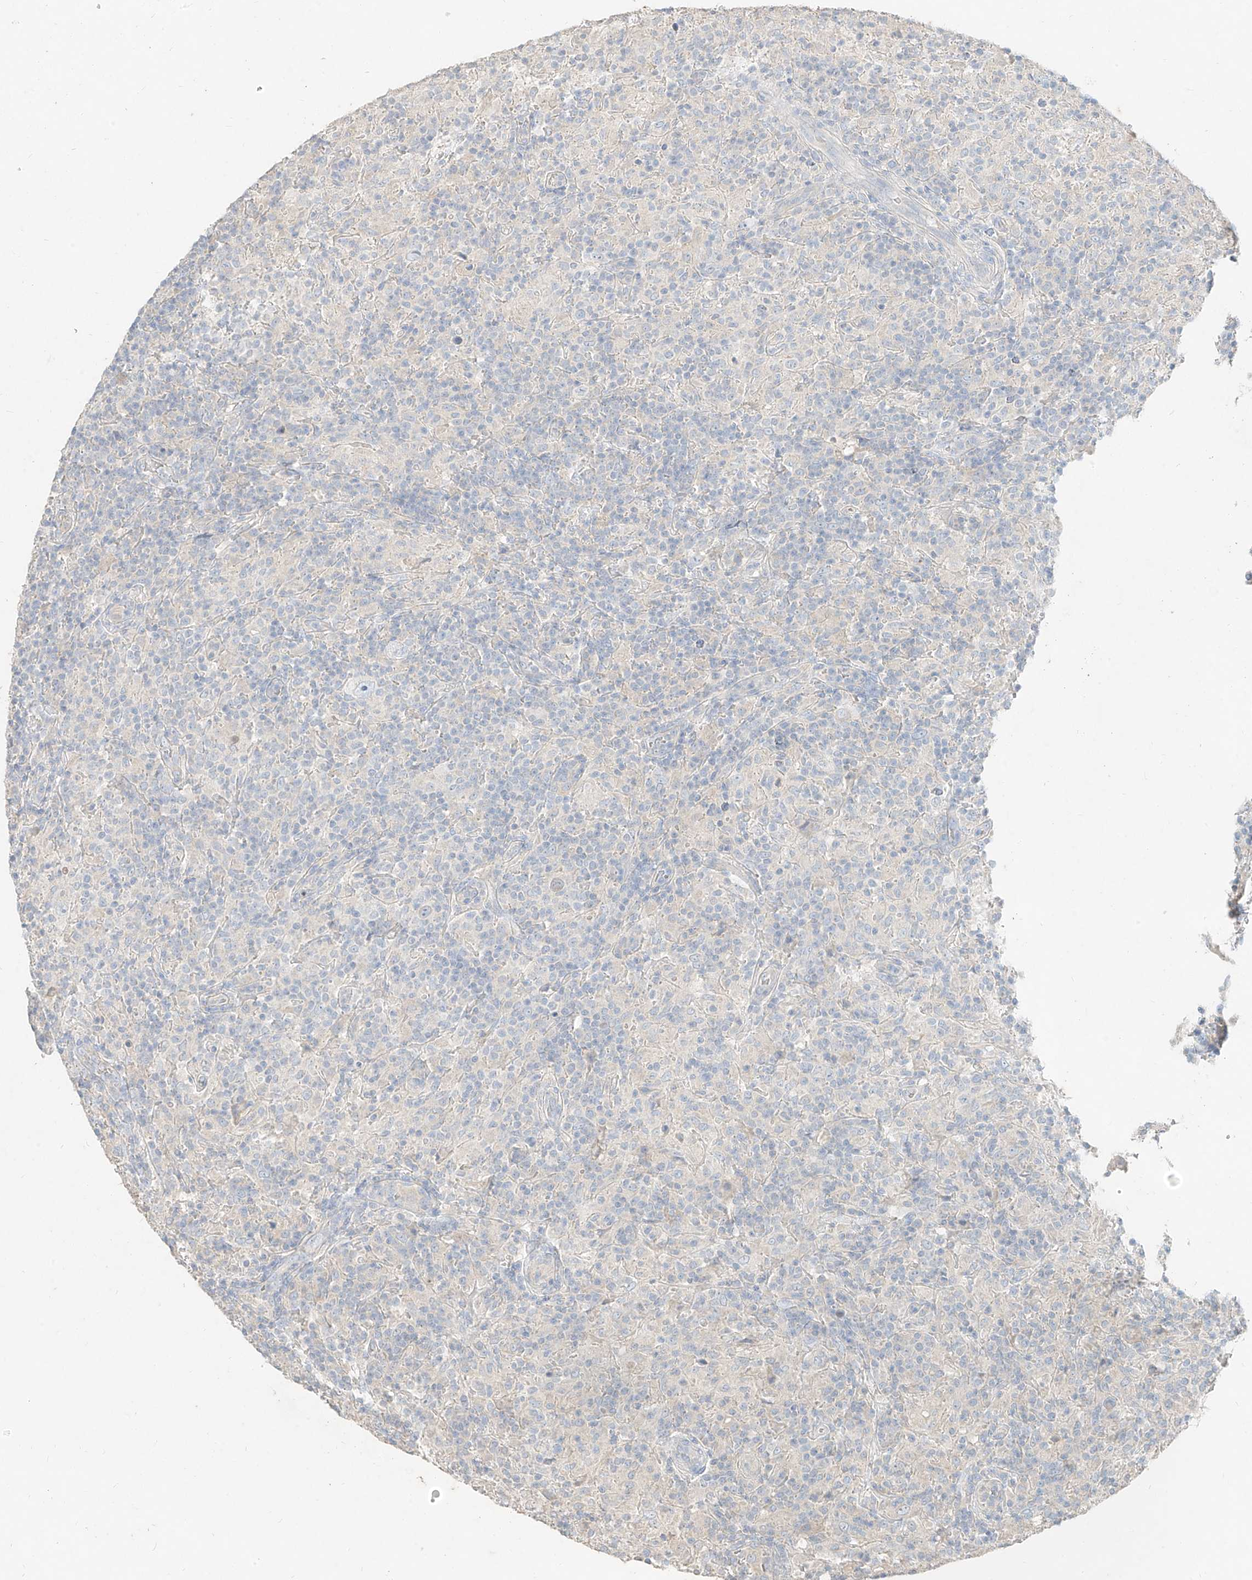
{"staining": {"intensity": "negative", "quantity": "none", "location": "none"}, "tissue": "lymphoma", "cell_type": "Tumor cells", "image_type": "cancer", "snomed": [{"axis": "morphology", "description": "Hodgkin's disease, NOS"}, {"axis": "topography", "description": "Lymph node"}], "caption": "DAB (3,3'-diaminobenzidine) immunohistochemical staining of human Hodgkin's disease shows no significant positivity in tumor cells.", "gene": "ZZEF1", "patient": {"sex": "male", "age": 70}}